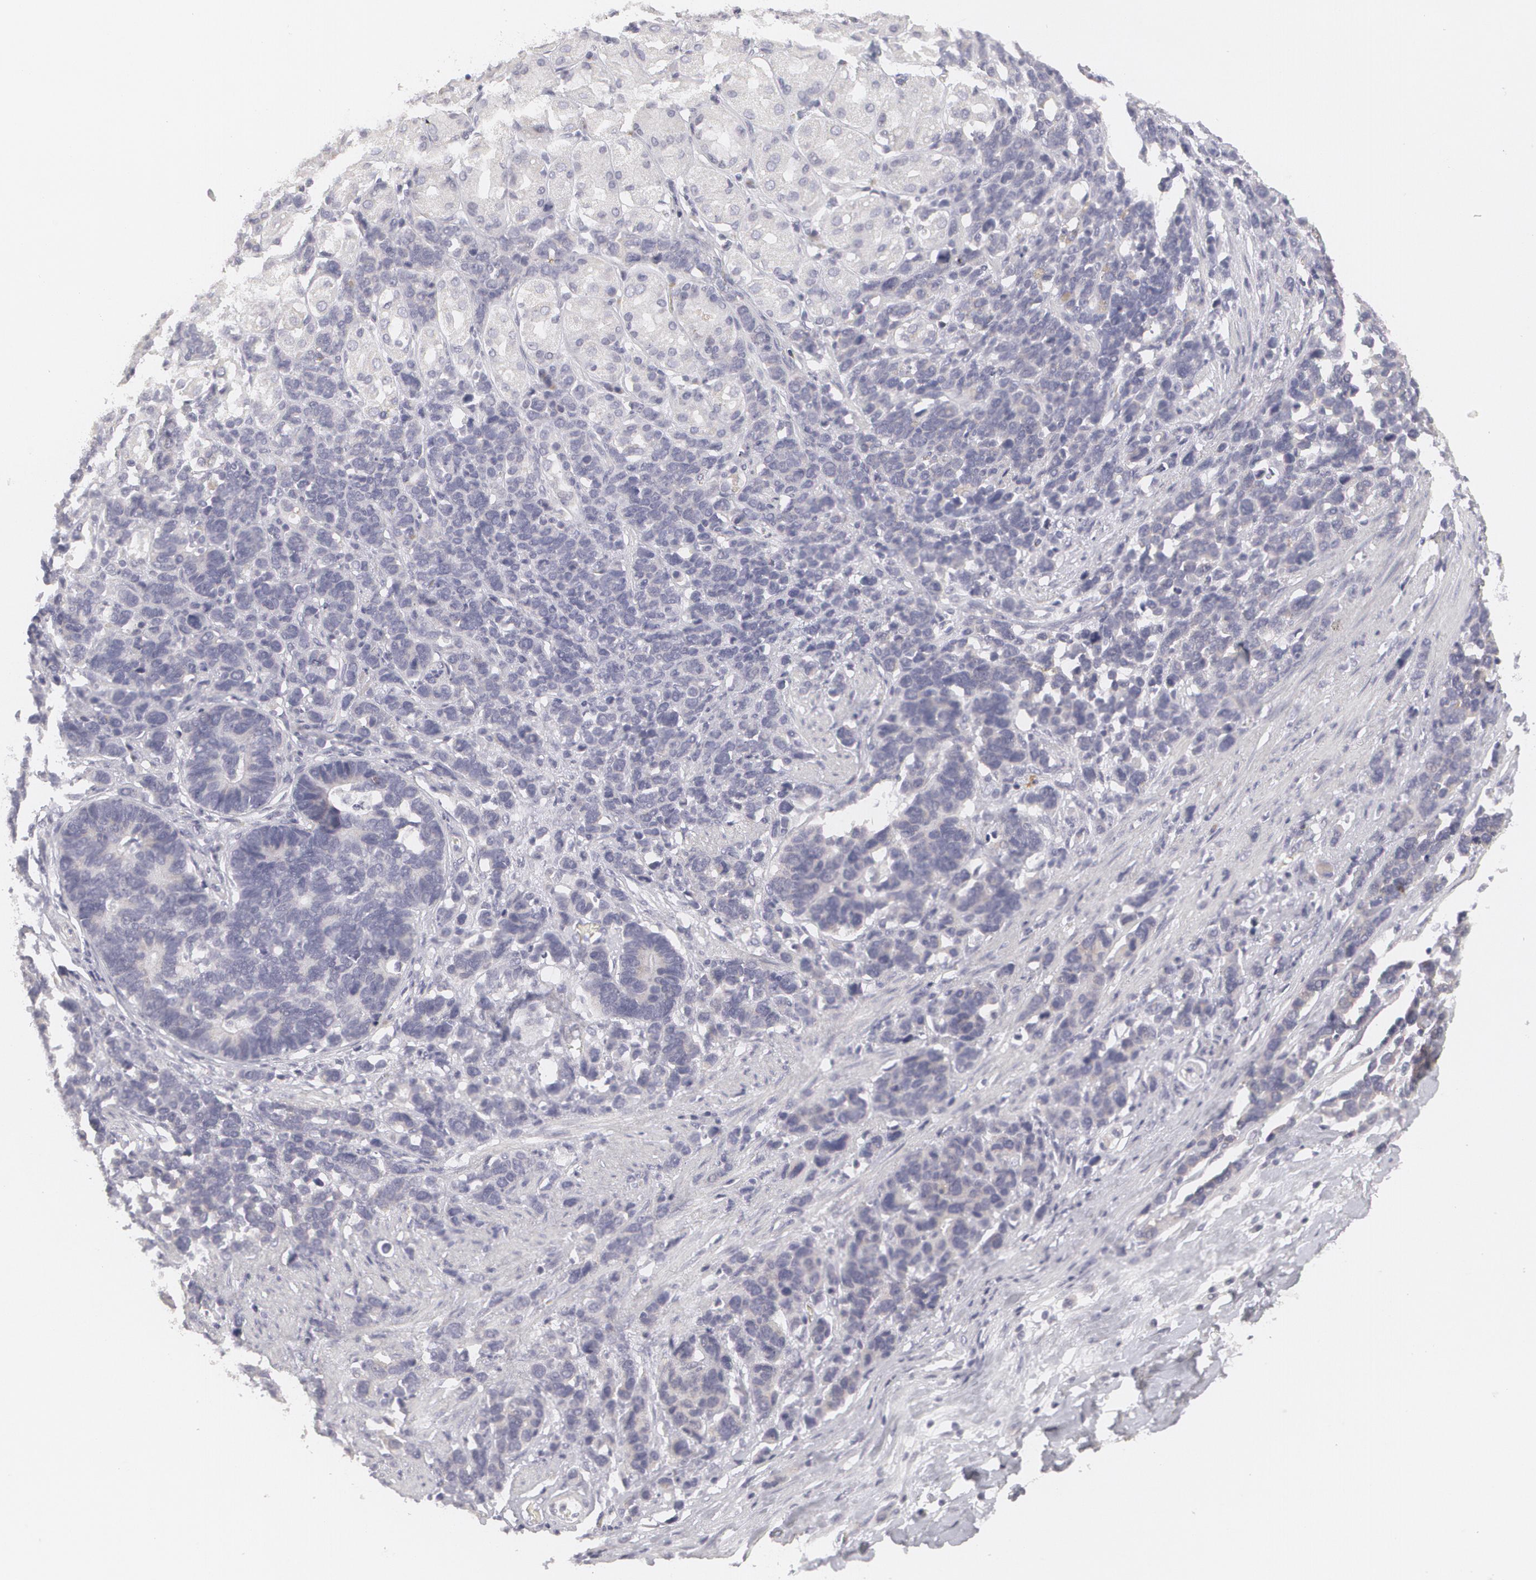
{"staining": {"intensity": "negative", "quantity": "none", "location": "none"}, "tissue": "stomach cancer", "cell_type": "Tumor cells", "image_type": "cancer", "snomed": [{"axis": "morphology", "description": "Adenocarcinoma, NOS"}, {"axis": "topography", "description": "Stomach, upper"}], "caption": "Protein analysis of adenocarcinoma (stomach) shows no significant expression in tumor cells.", "gene": "MBNL3", "patient": {"sex": "male", "age": 71}}